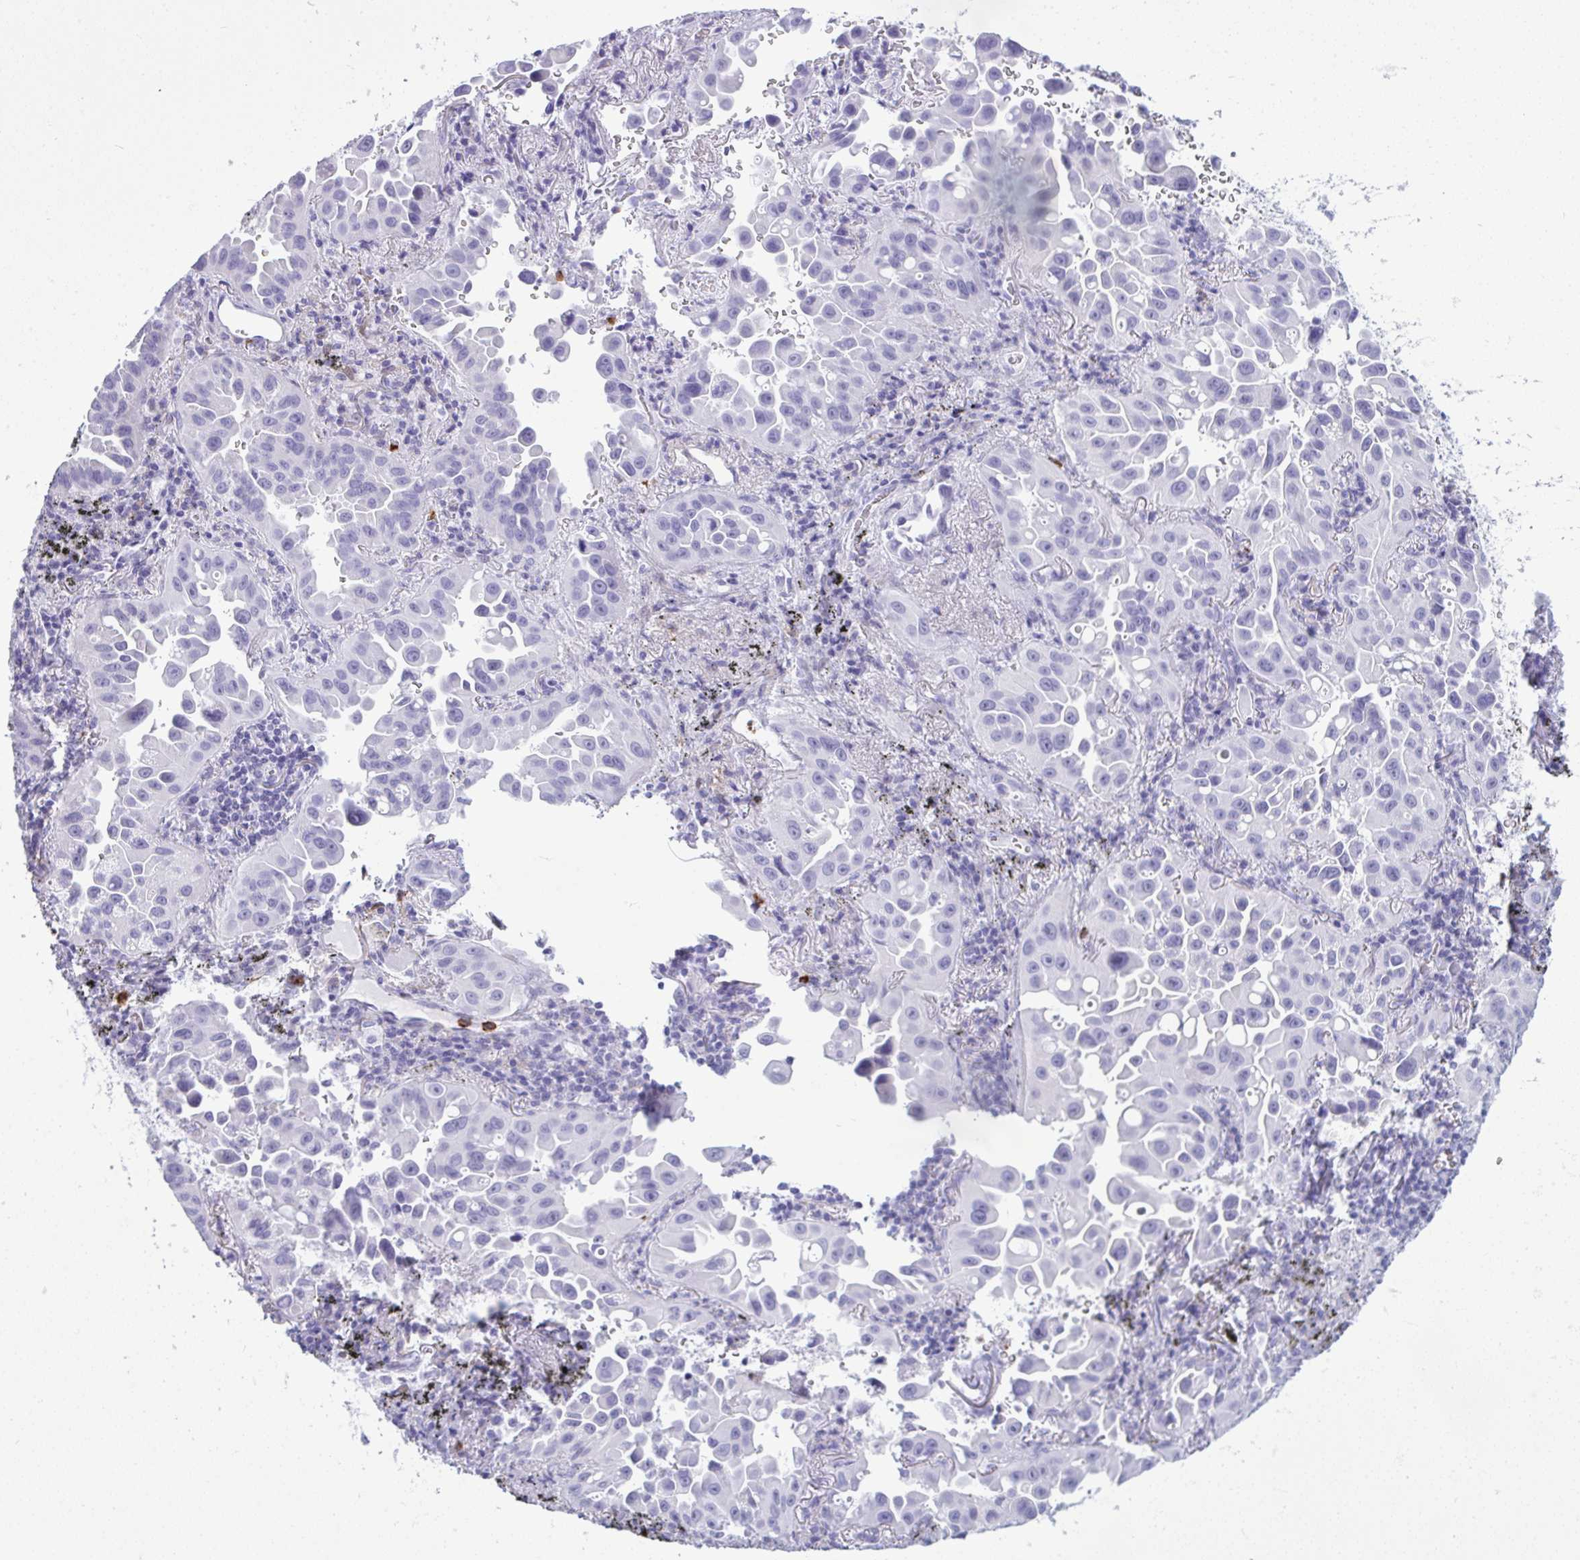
{"staining": {"intensity": "negative", "quantity": "none", "location": "none"}, "tissue": "lung cancer", "cell_type": "Tumor cells", "image_type": "cancer", "snomed": [{"axis": "morphology", "description": "Adenocarcinoma, NOS"}, {"axis": "topography", "description": "Lung"}], "caption": "High magnification brightfield microscopy of lung cancer (adenocarcinoma) stained with DAB (brown) and counterstained with hematoxylin (blue): tumor cells show no significant positivity.", "gene": "ARHGAP42", "patient": {"sex": "male", "age": 68}}